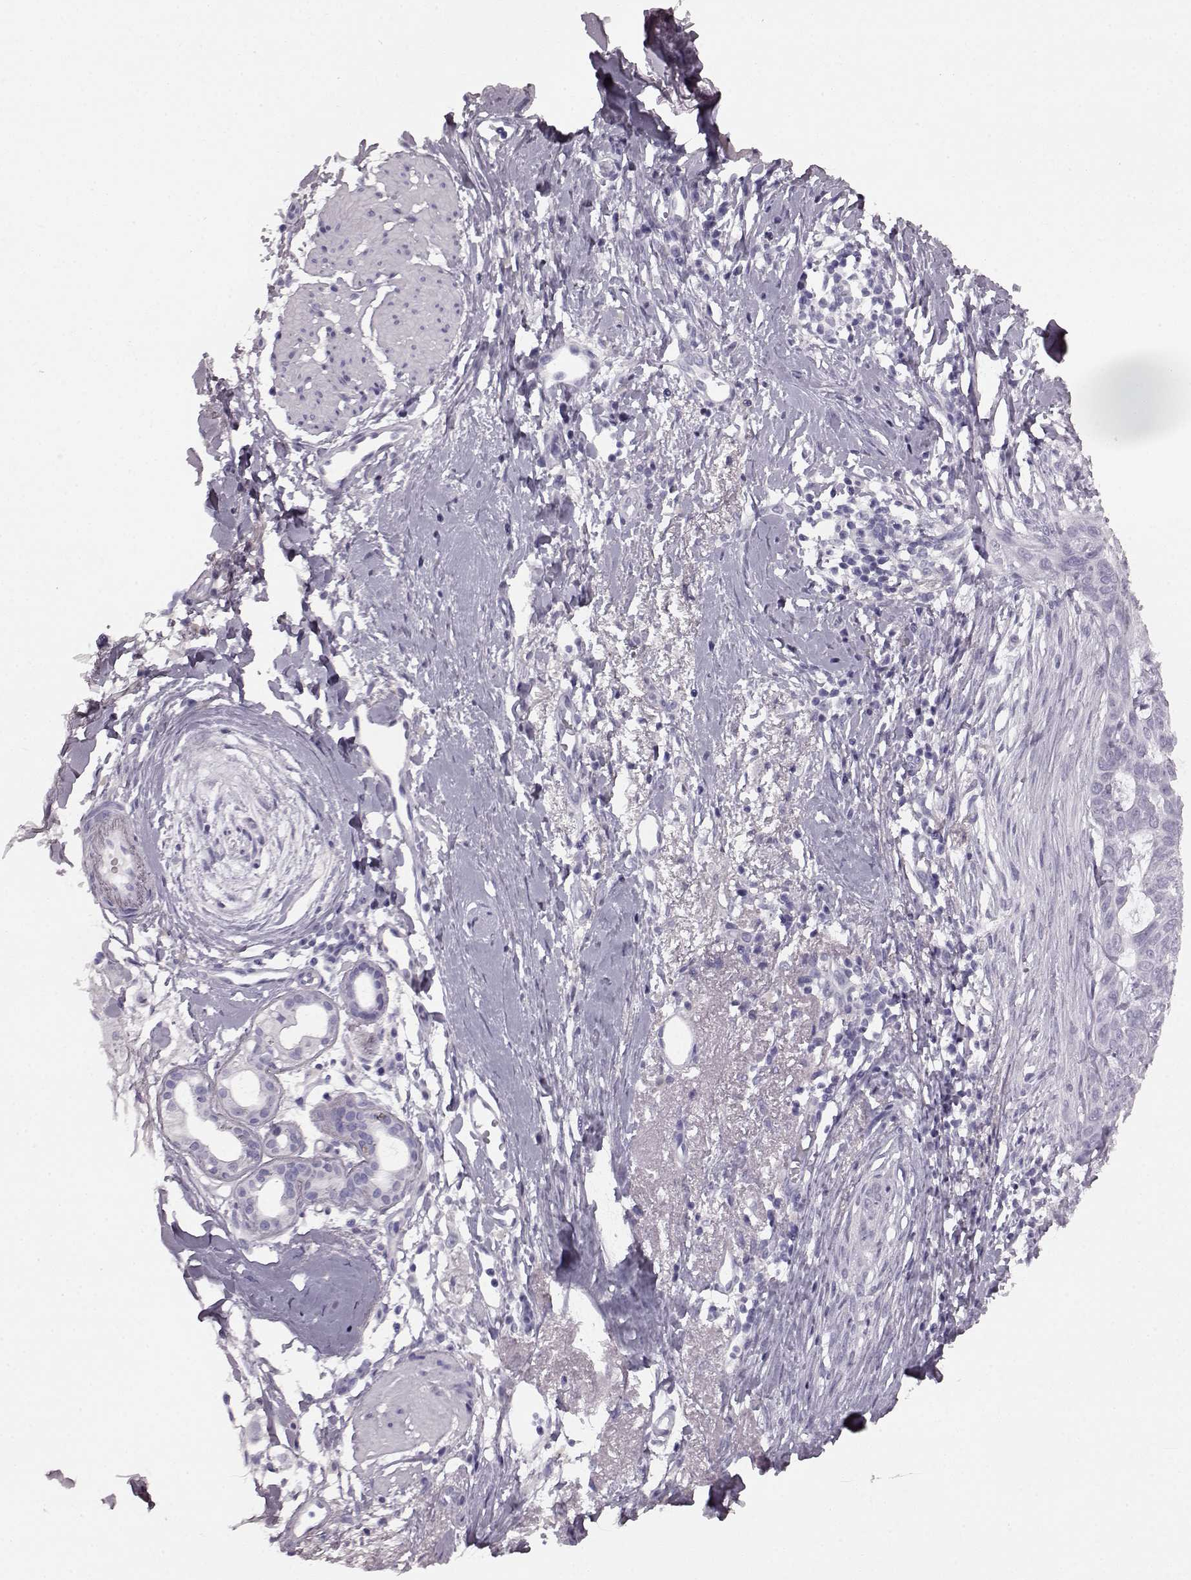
{"staining": {"intensity": "negative", "quantity": "none", "location": "none"}, "tissue": "skin cancer", "cell_type": "Tumor cells", "image_type": "cancer", "snomed": [{"axis": "morphology", "description": "Normal tissue, NOS"}, {"axis": "morphology", "description": "Basal cell carcinoma"}, {"axis": "topography", "description": "Skin"}], "caption": "IHC histopathology image of skin cancer stained for a protein (brown), which displays no positivity in tumor cells.", "gene": "AIPL1", "patient": {"sex": "male", "age": 84}}